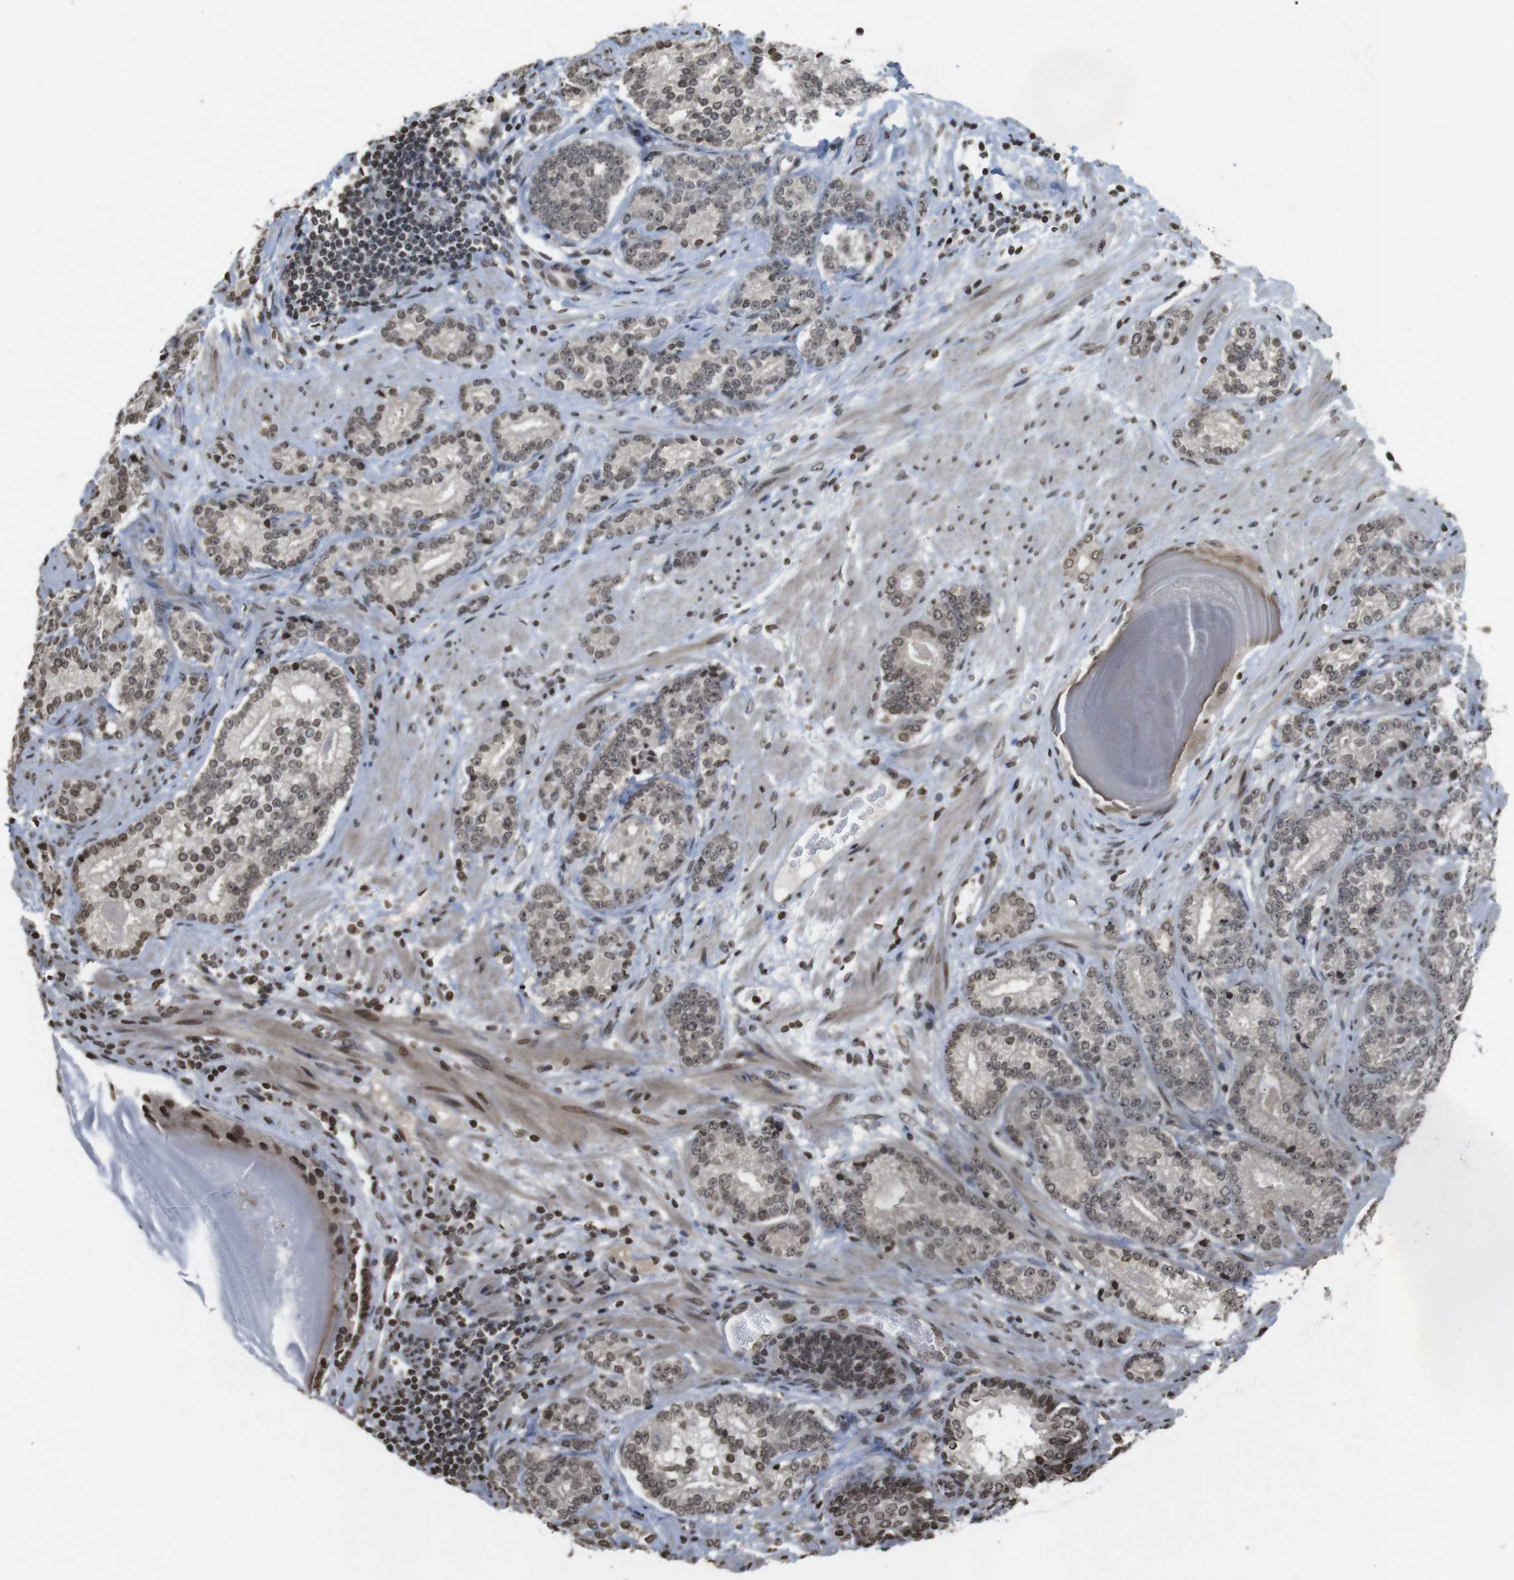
{"staining": {"intensity": "weak", "quantity": ">75%", "location": "nuclear"}, "tissue": "prostate cancer", "cell_type": "Tumor cells", "image_type": "cancer", "snomed": [{"axis": "morphology", "description": "Adenocarcinoma, High grade"}, {"axis": "topography", "description": "Prostate"}], "caption": "IHC photomicrograph of neoplastic tissue: human prostate cancer (high-grade adenocarcinoma) stained using IHC displays low levels of weak protein expression localized specifically in the nuclear of tumor cells, appearing as a nuclear brown color.", "gene": "FOXA3", "patient": {"sex": "male", "age": 61}}